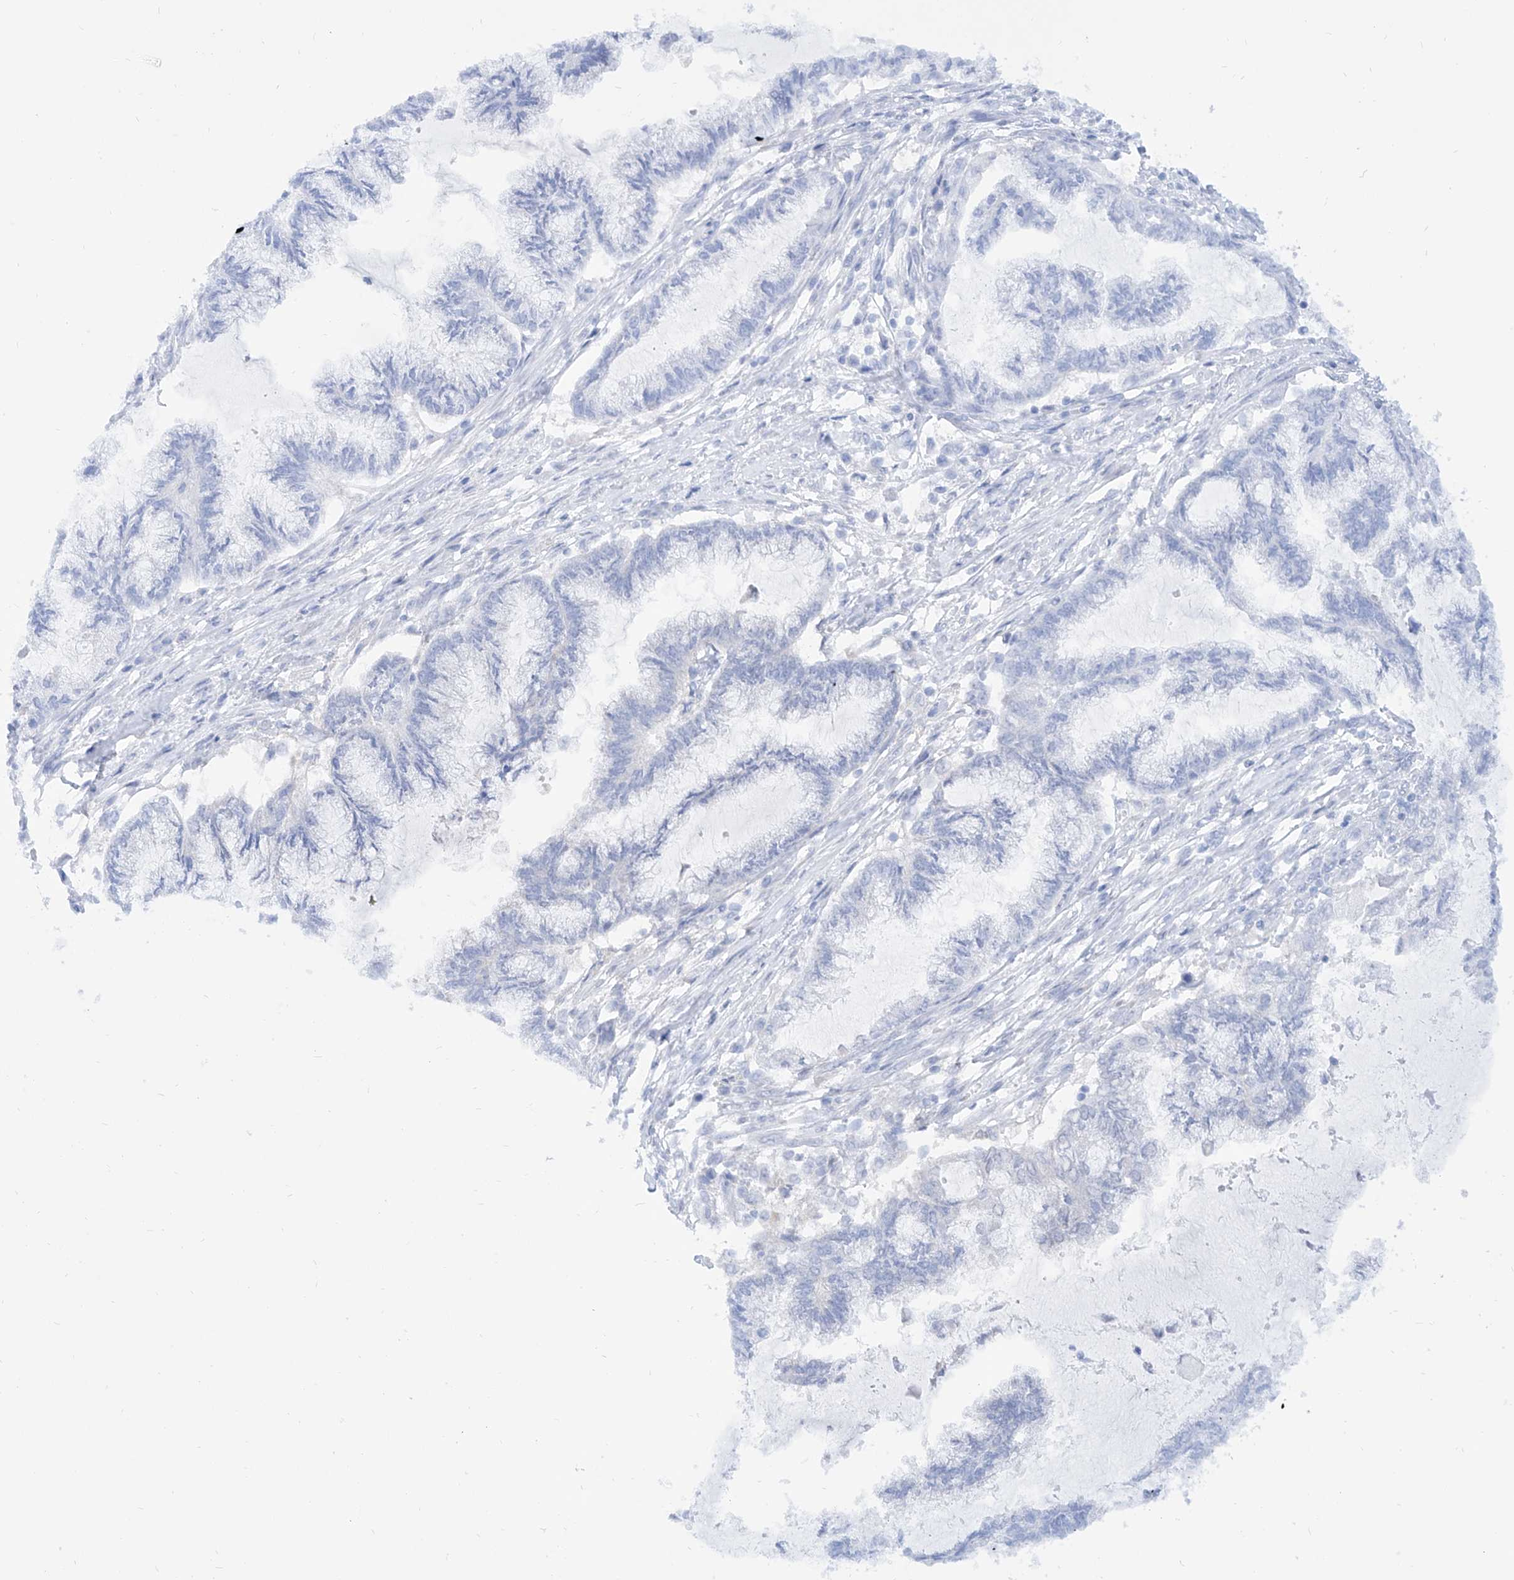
{"staining": {"intensity": "negative", "quantity": "none", "location": "none"}, "tissue": "endometrial cancer", "cell_type": "Tumor cells", "image_type": "cancer", "snomed": [{"axis": "morphology", "description": "Adenocarcinoma, NOS"}, {"axis": "topography", "description": "Endometrium"}], "caption": "Tumor cells are negative for protein expression in human endometrial cancer. The staining was performed using DAB to visualize the protein expression in brown, while the nuclei were stained in blue with hematoxylin (Magnification: 20x).", "gene": "PDXK", "patient": {"sex": "female", "age": 86}}